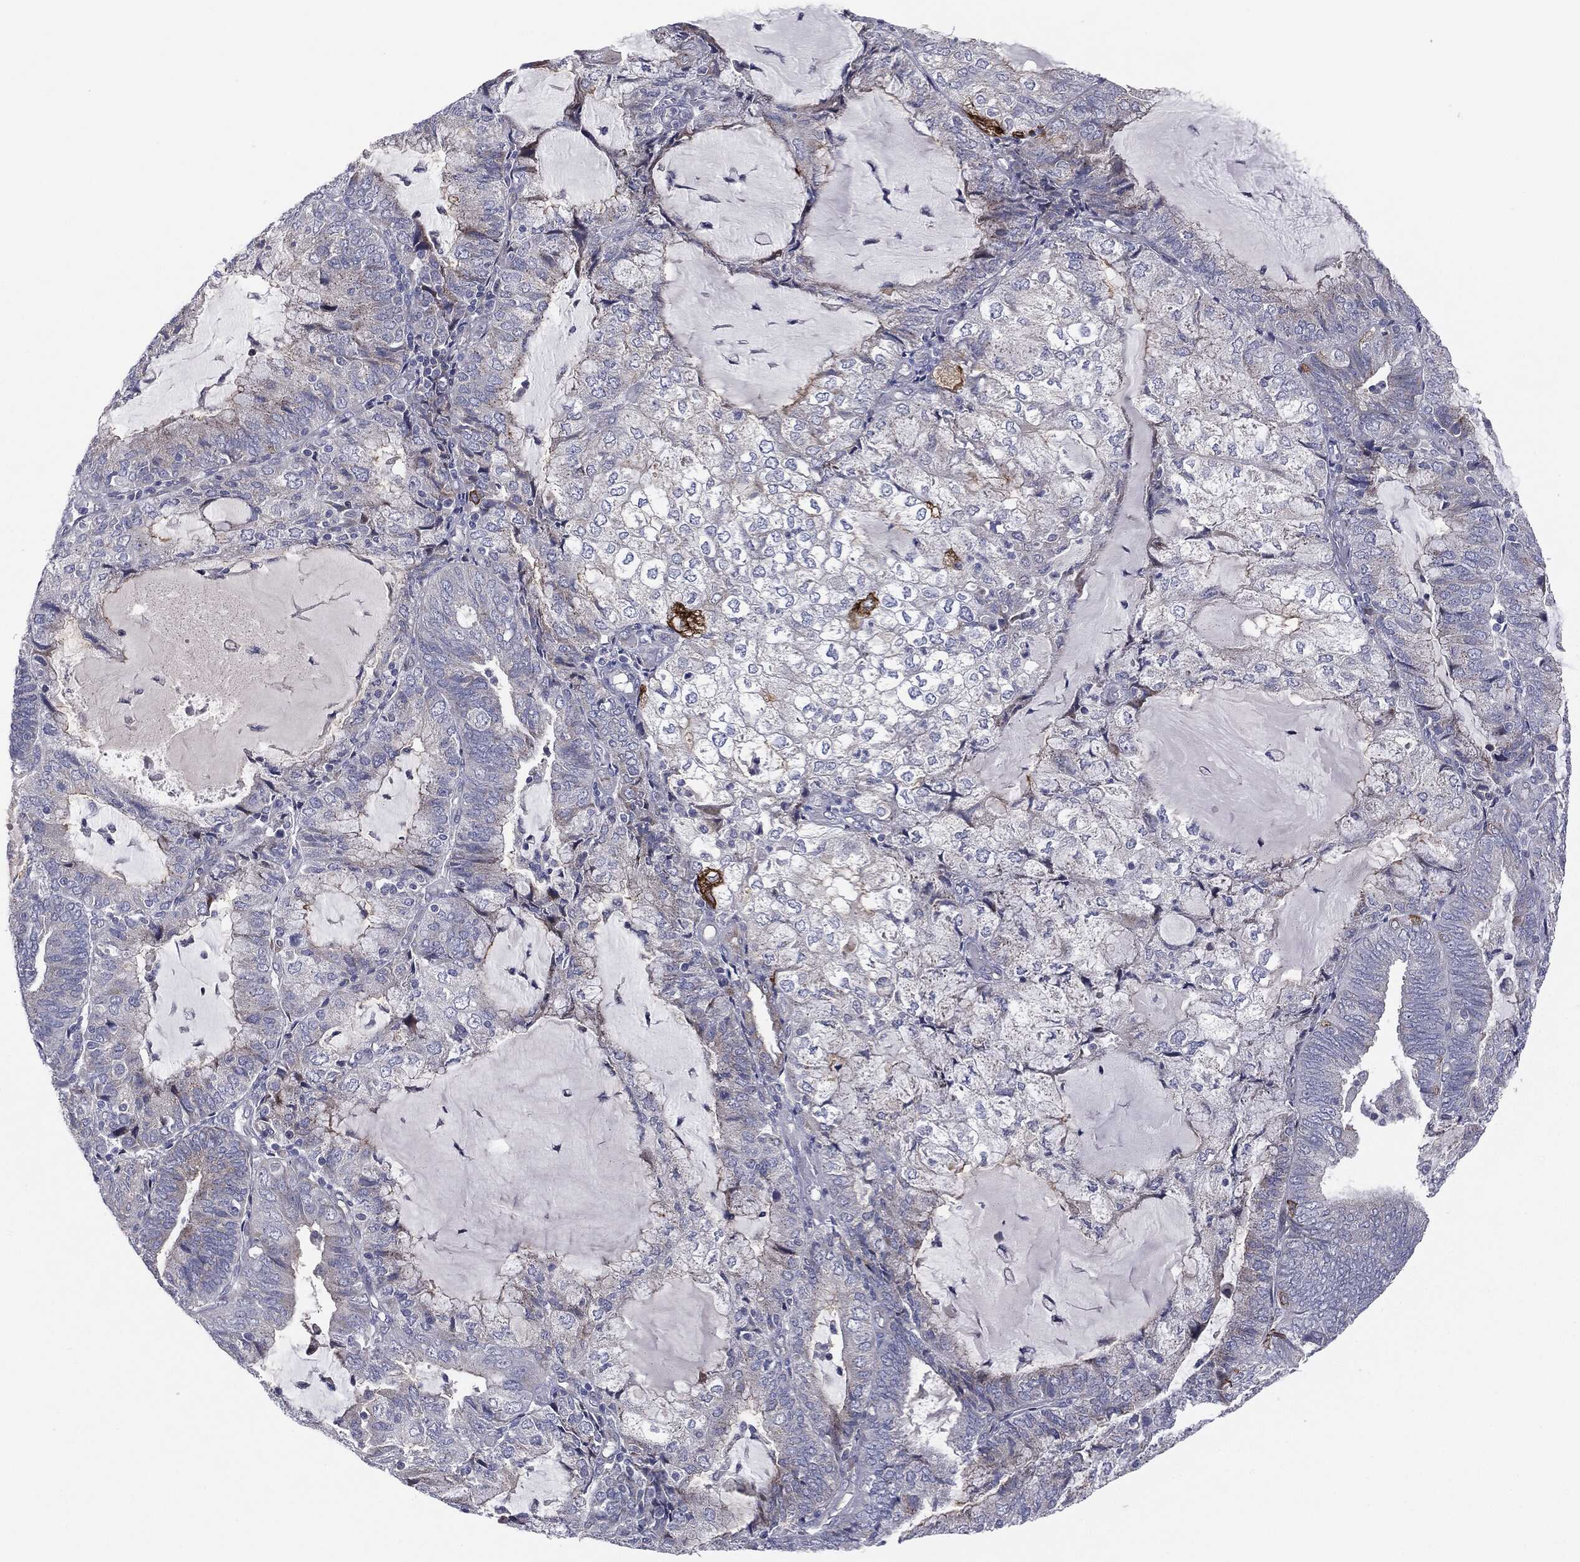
{"staining": {"intensity": "negative", "quantity": "none", "location": "none"}, "tissue": "endometrial cancer", "cell_type": "Tumor cells", "image_type": "cancer", "snomed": [{"axis": "morphology", "description": "Adenocarcinoma, NOS"}, {"axis": "topography", "description": "Endometrium"}], "caption": "Endometrial adenocarcinoma was stained to show a protein in brown. There is no significant positivity in tumor cells.", "gene": "KRT5", "patient": {"sex": "female", "age": 81}}